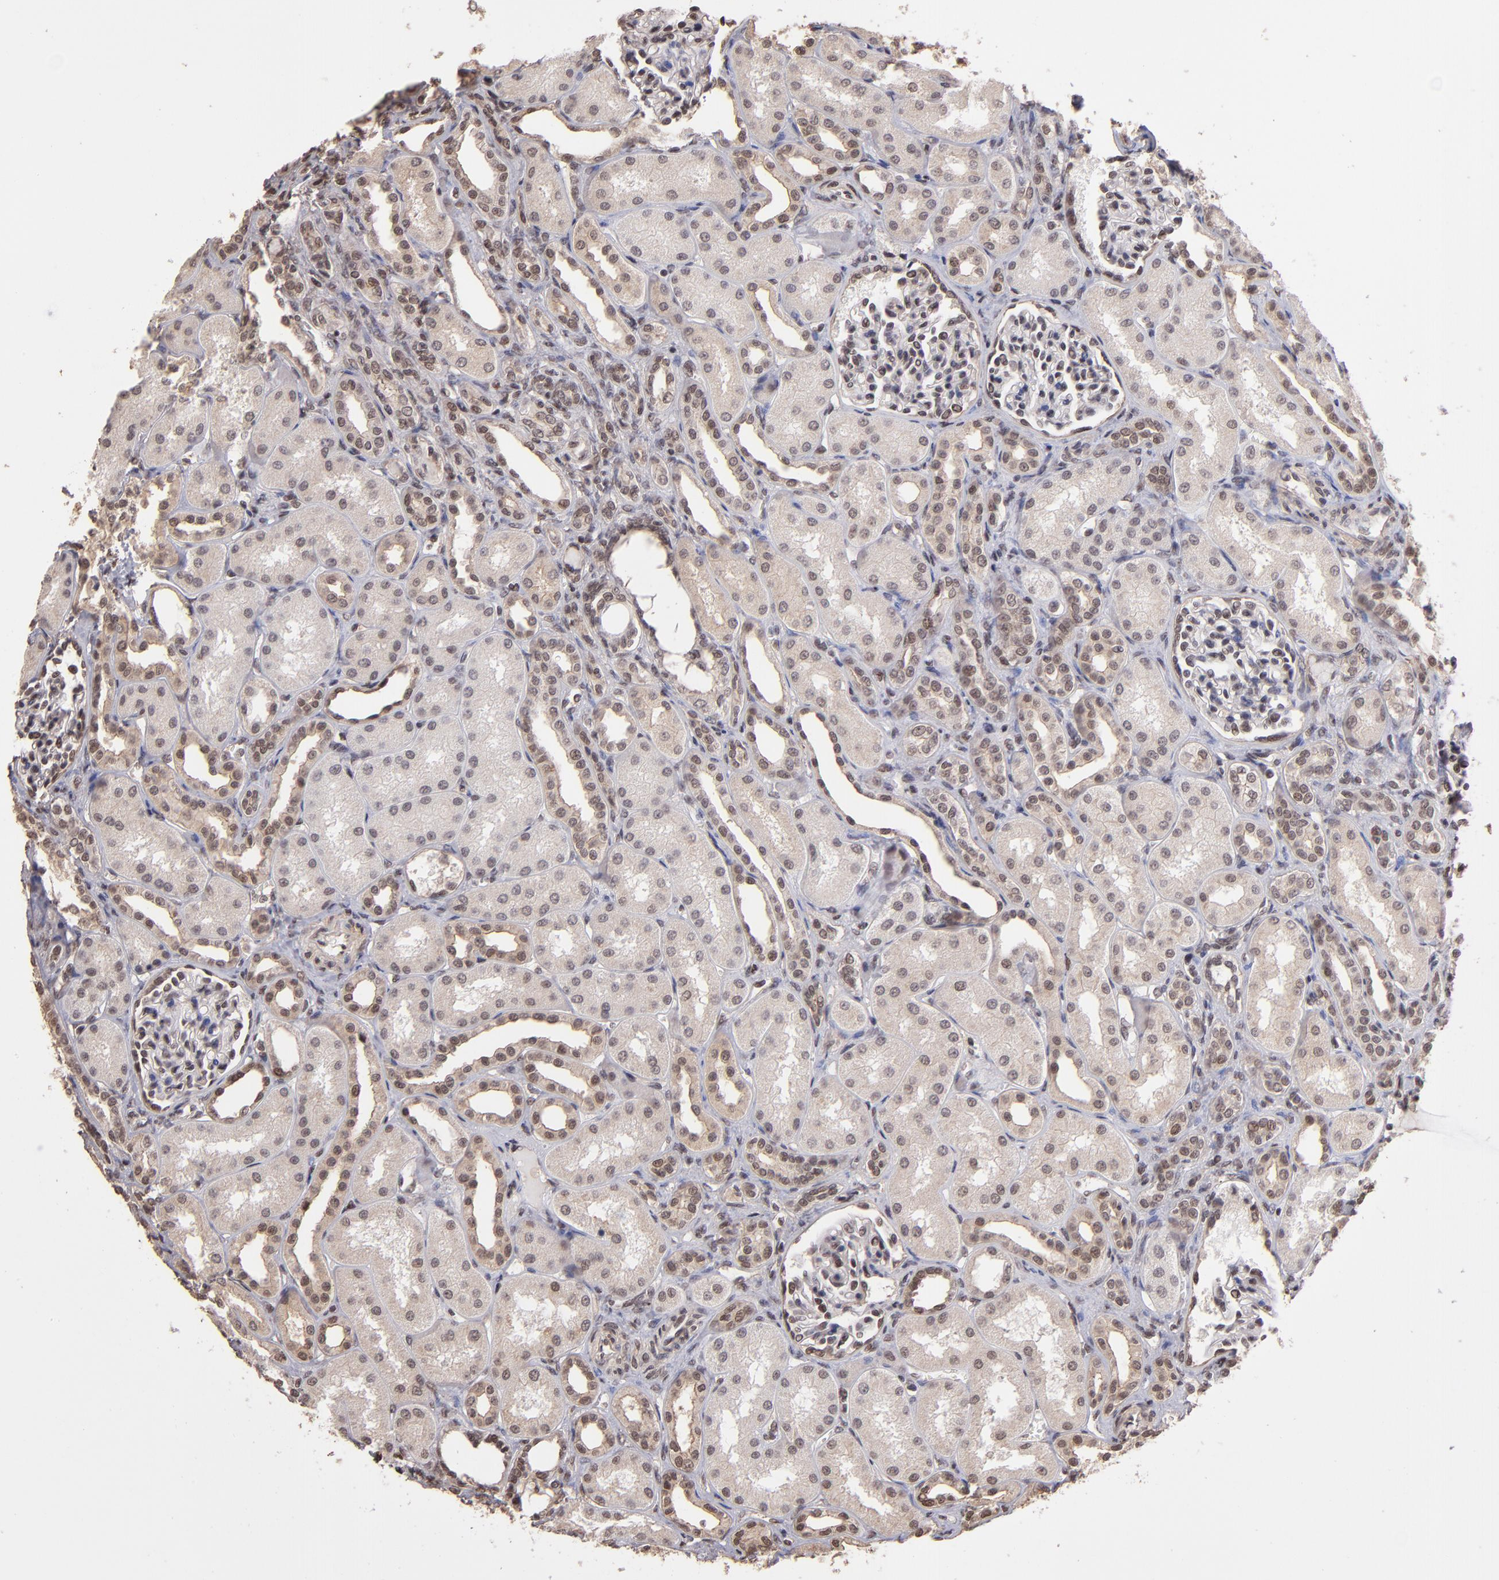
{"staining": {"intensity": "moderate", "quantity": "<25%", "location": "nuclear"}, "tissue": "kidney", "cell_type": "Cells in glomeruli", "image_type": "normal", "snomed": [{"axis": "morphology", "description": "Normal tissue, NOS"}, {"axis": "topography", "description": "Kidney"}], "caption": "Normal kidney exhibits moderate nuclear expression in about <25% of cells in glomeruli, visualized by immunohistochemistry.", "gene": "TERF2", "patient": {"sex": "male", "age": 7}}